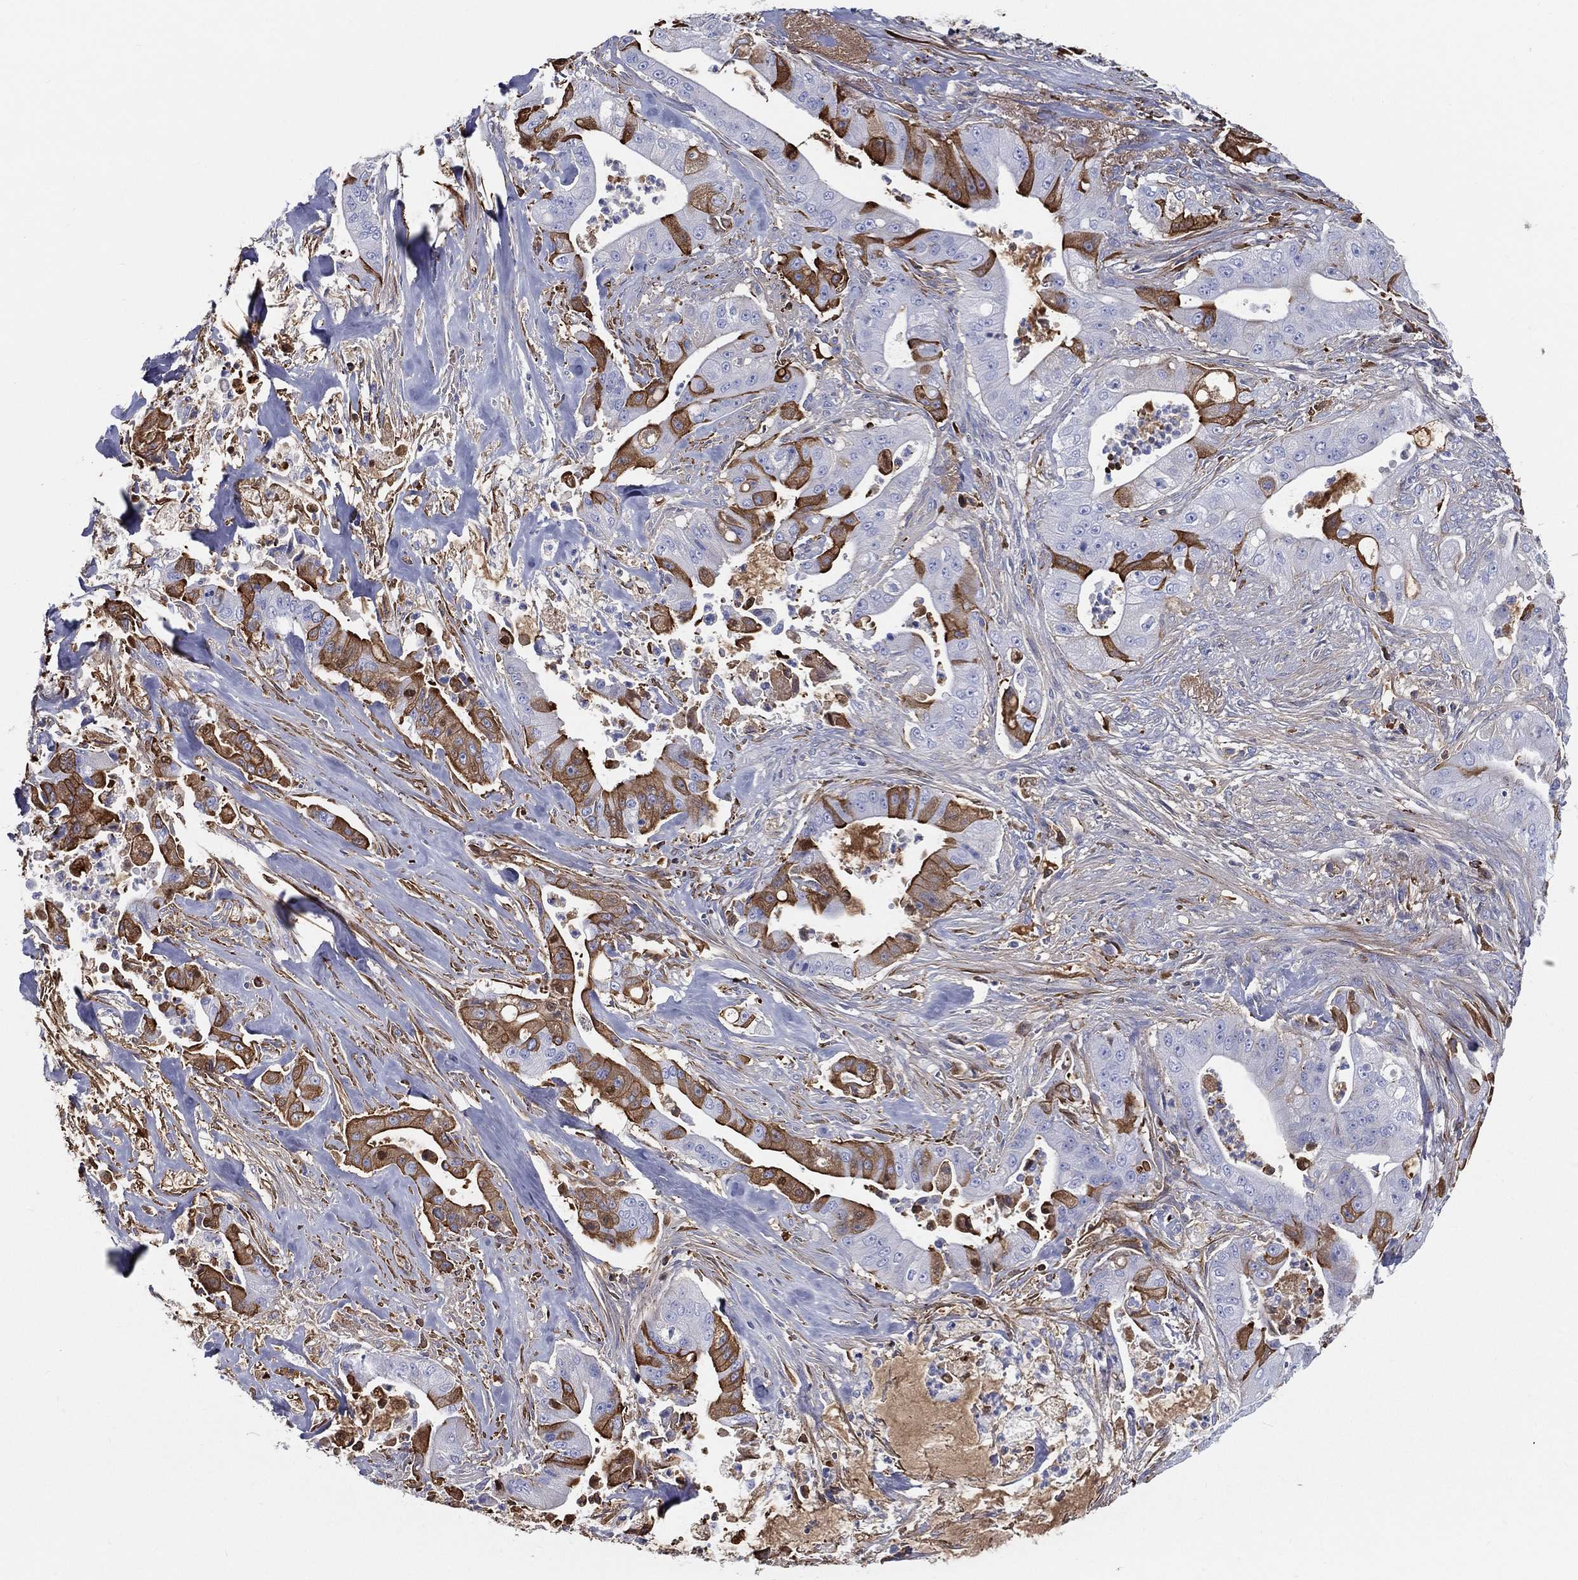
{"staining": {"intensity": "strong", "quantity": "<25%", "location": "cytoplasmic/membranous"}, "tissue": "pancreatic cancer", "cell_type": "Tumor cells", "image_type": "cancer", "snomed": [{"axis": "morphology", "description": "Normal tissue, NOS"}, {"axis": "morphology", "description": "Inflammation, NOS"}, {"axis": "morphology", "description": "Adenocarcinoma, NOS"}, {"axis": "topography", "description": "Pancreas"}], "caption": "Tumor cells show medium levels of strong cytoplasmic/membranous positivity in approximately <25% of cells in adenocarcinoma (pancreatic). Nuclei are stained in blue.", "gene": "IFNB1", "patient": {"sex": "male", "age": 57}}